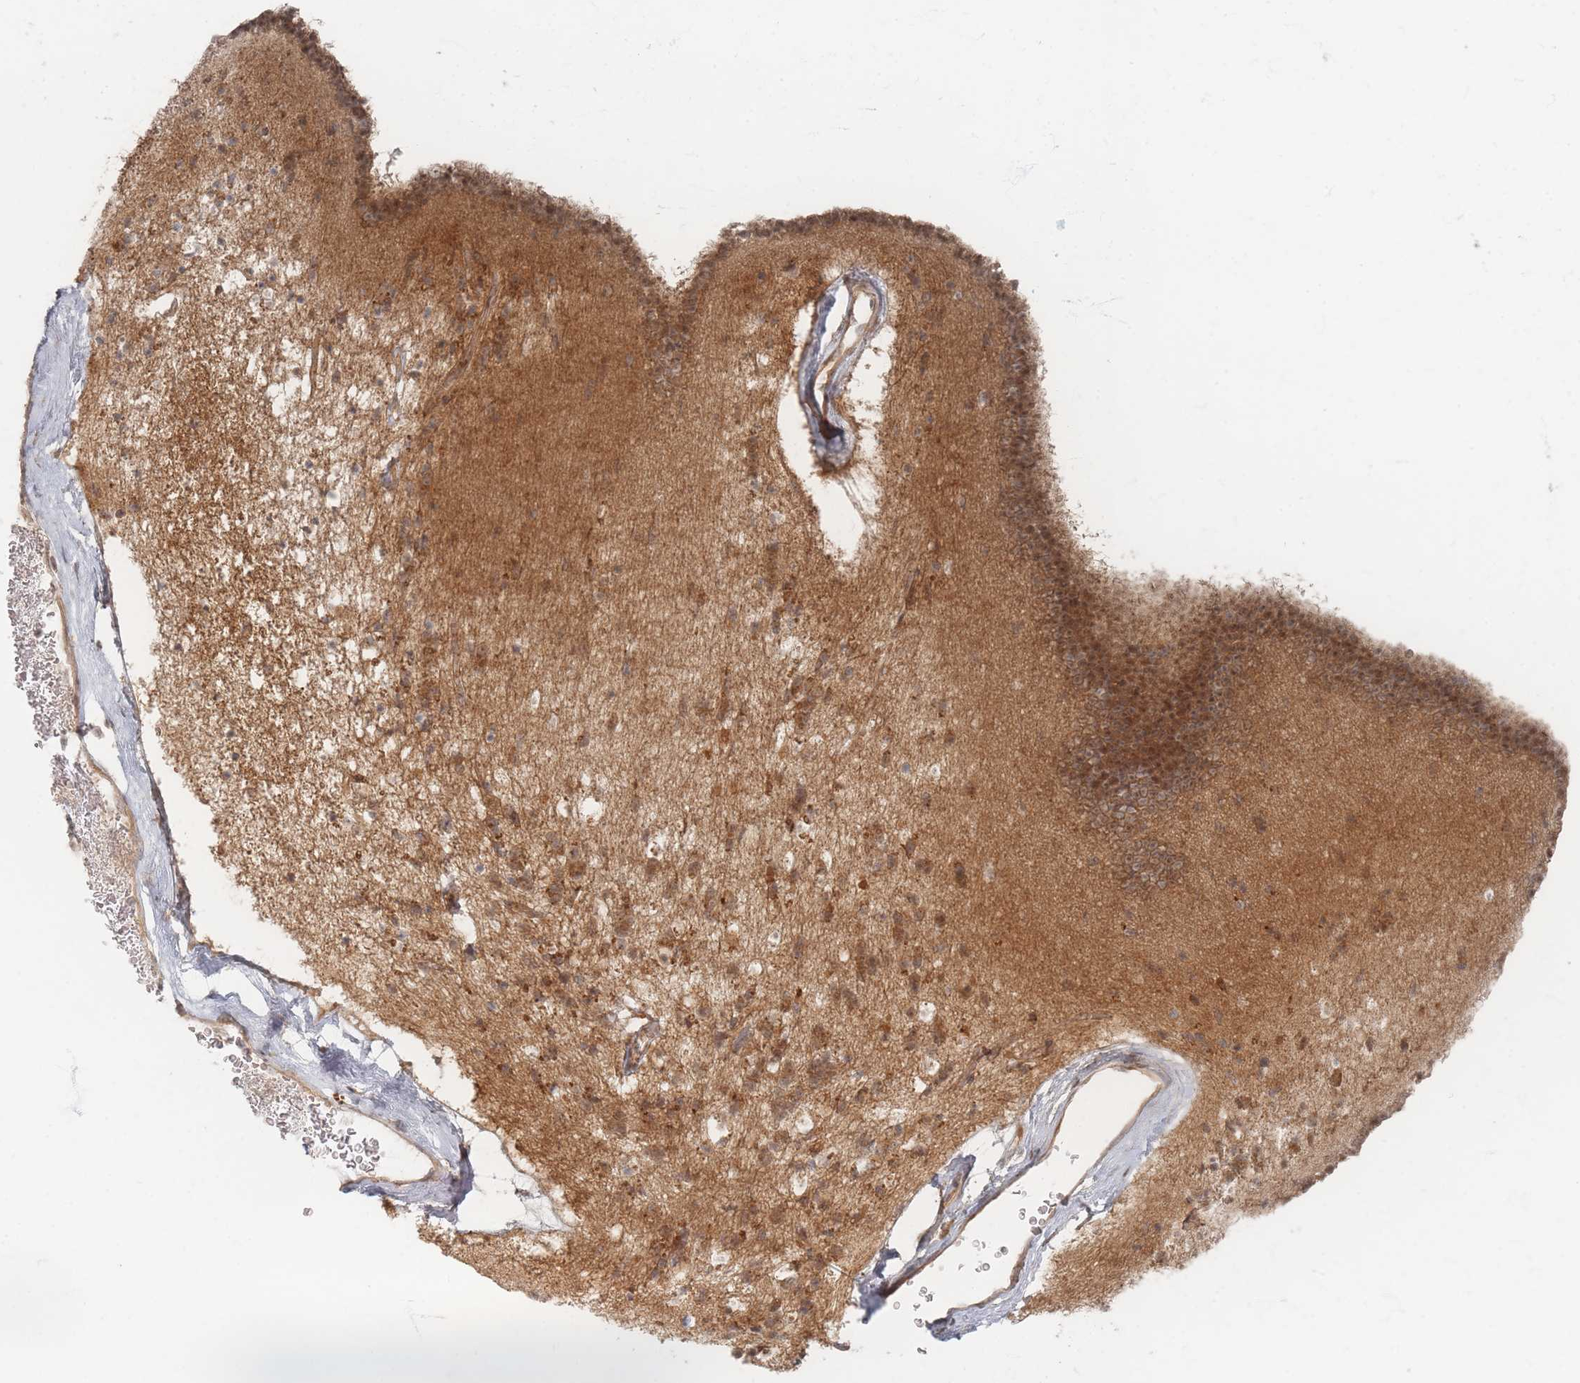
{"staining": {"intensity": "moderate", "quantity": "<25%", "location": "cytoplasmic/membranous,nuclear"}, "tissue": "caudate", "cell_type": "Glial cells", "image_type": "normal", "snomed": [{"axis": "morphology", "description": "Normal tissue, NOS"}, {"axis": "topography", "description": "Lateral ventricle wall"}], "caption": "A histopathology image showing moderate cytoplasmic/membranous,nuclear expression in about <25% of glial cells in unremarkable caudate, as visualized by brown immunohistochemical staining.", "gene": "PSMD9", "patient": {"sex": "male", "age": 58}}